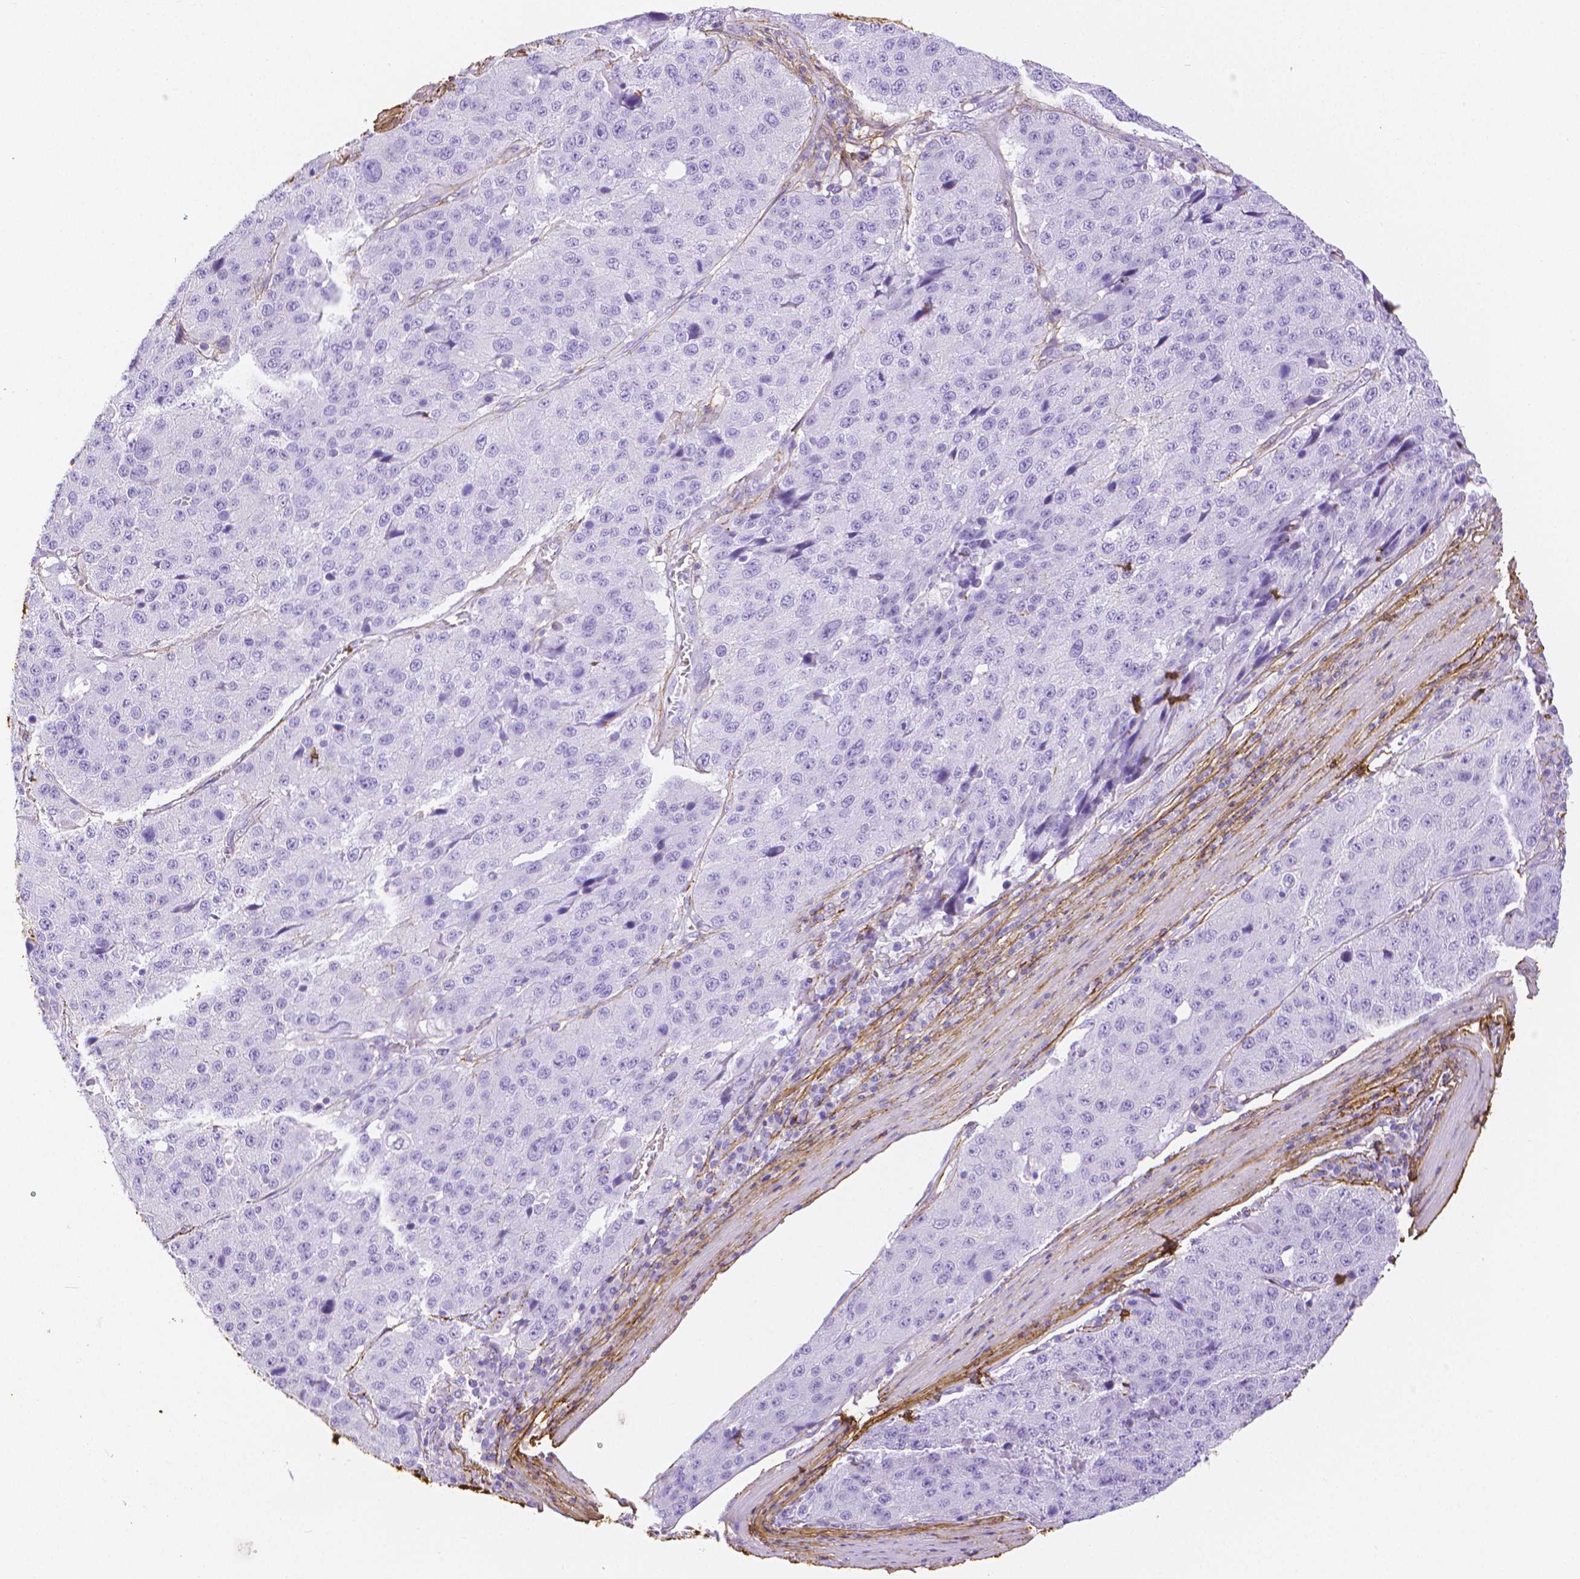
{"staining": {"intensity": "negative", "quantity": "none", "location": "none"}, "tissue": "stomach cancer", "cell_type": "Tumor cells", "image_type": "cancer", "snomed": [{"axis": "morphology", "description": "Adenocarcinoma, NOS"}, {"axis": "topography", "description": "Stomach"}], "caption": "A micrograph of adenocarcinoma (stomach) stained for a protein shows no brown staining in tumor cells. (DAB (3,3'-diaminobenzidine) immunohistochemistry, high magnification).", "gene": "FBN1", "patient": {"sex": "male", "age": 71}}